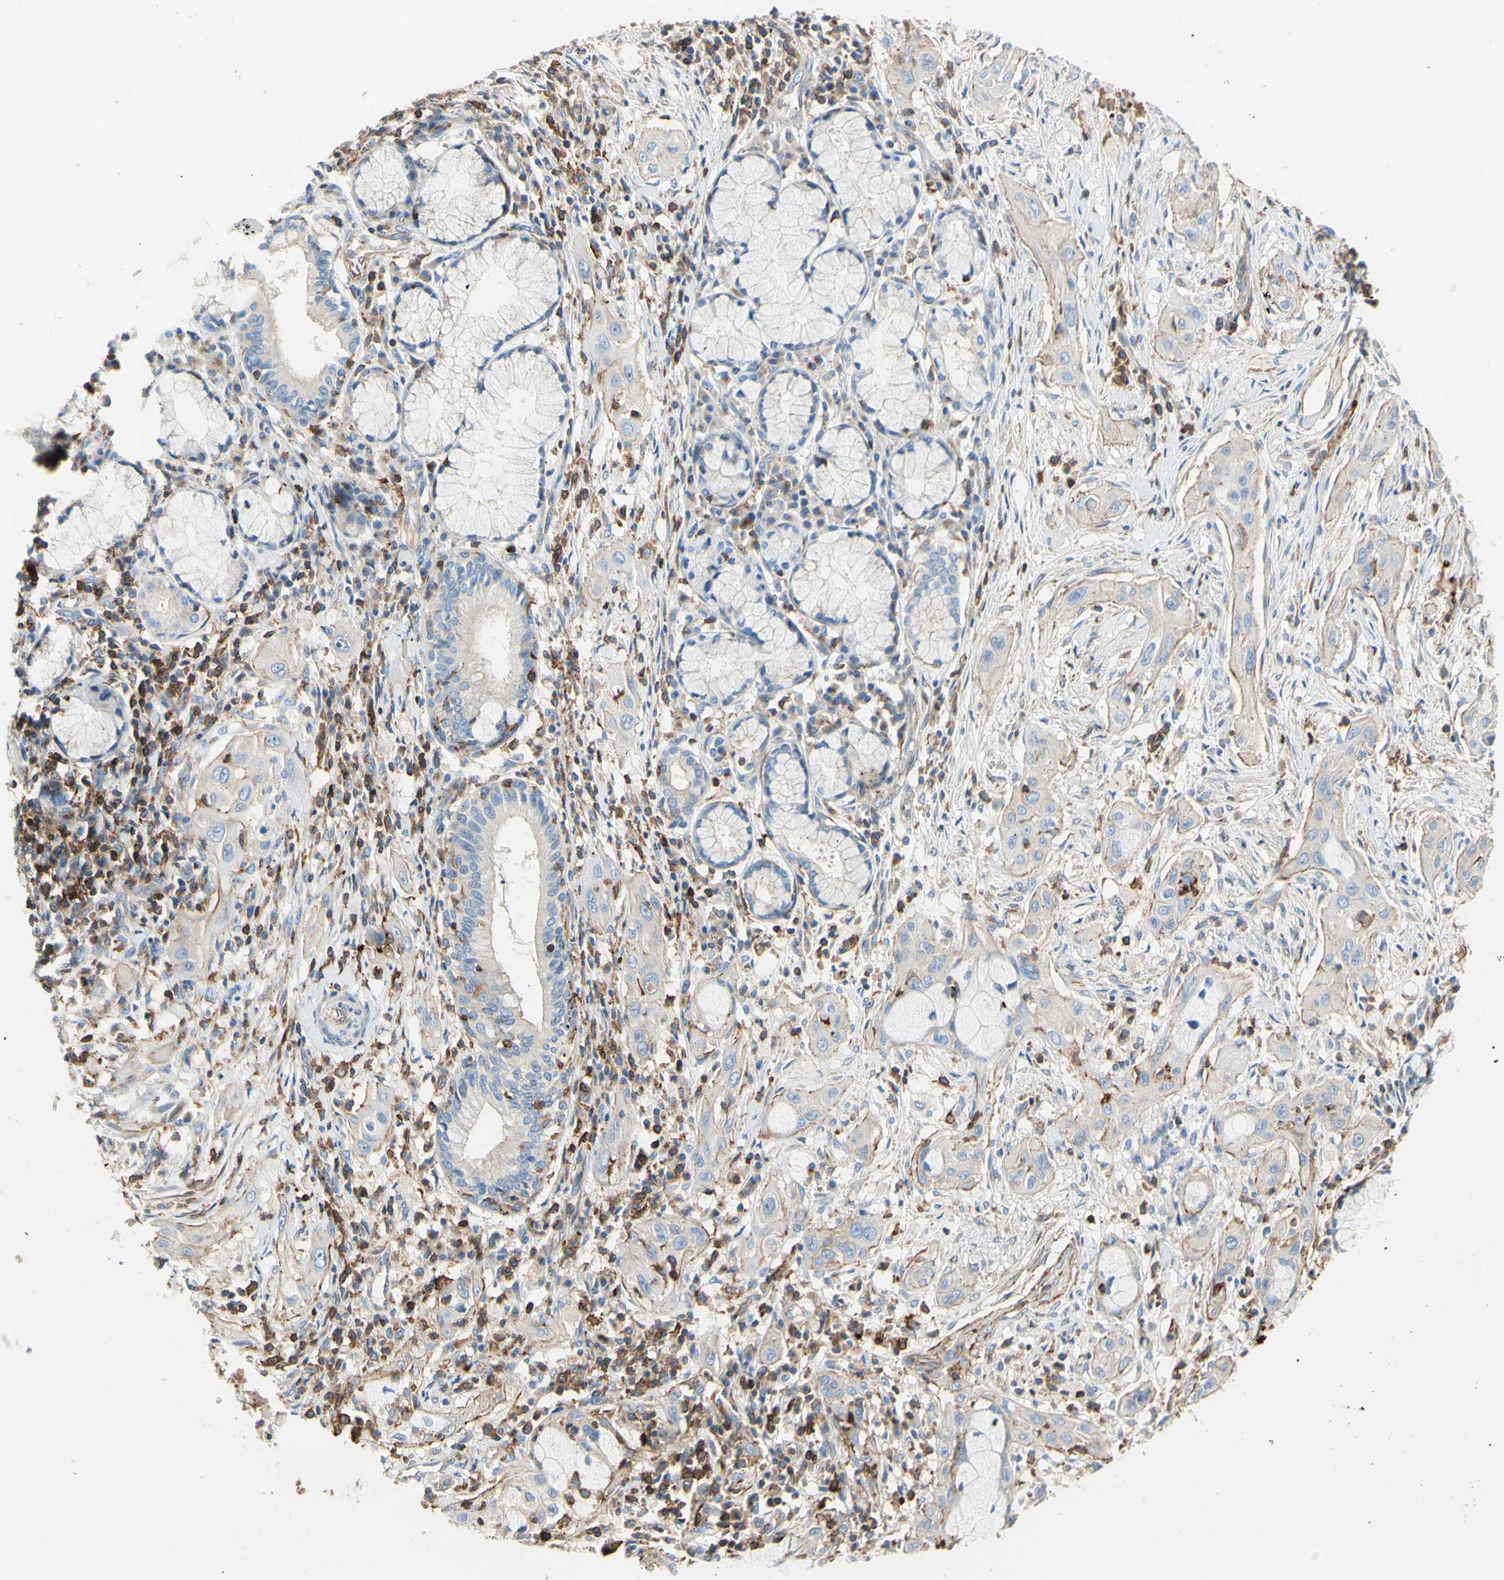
{"staining": {"intensity": "negative", "quantity": "none", "location": "none"}, "tissue": "lung cancer", "cell_type": "Tumor cells", "image_type": "cancer", "snomed": [{"axis": "morphology", "description": "Squamous cell carcinoma, NOS"}, {"axis": "topography", "description": "Lung"}], "caption": "Lung squamous cell carcinoma was stained to show a protein in brown. There is no significant staining in tumor cells.", "gene": "SEMA4C", "patient": {"sex": "female", "age": 47}}